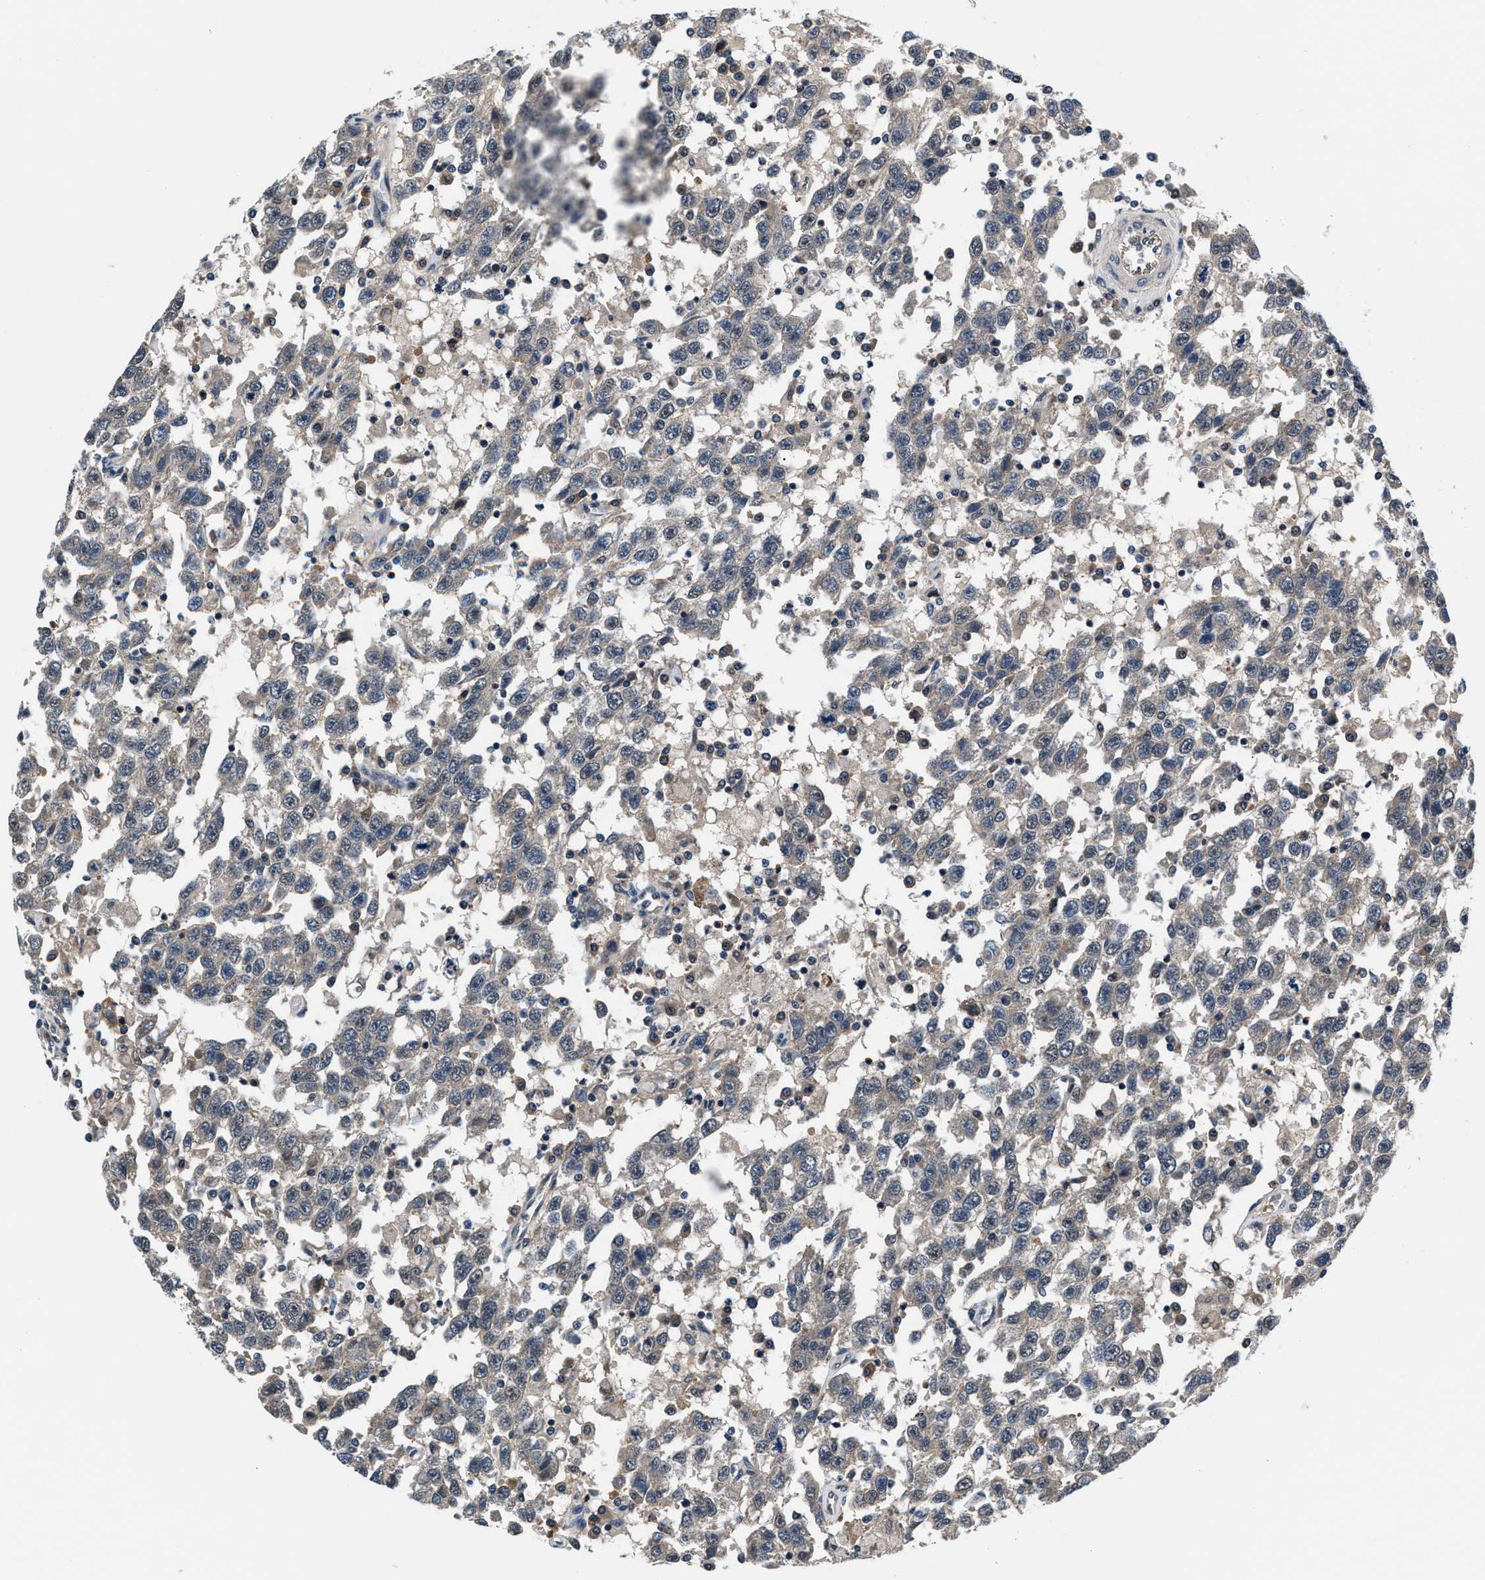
{"staining": {"intensity": "negative", "quantity": "none", "location": "none"}, "tissue": "testis cancer", "cell_type": "Tumor cells", "image_type": "cancer", "snomed": [{"axis": "morphology", "description": "Seminoma, NOS"}, {"axis": "topography", "description": "Testis"}], "caption": "A micrograph of human testis cancer is negative for staining in tumor cells.", "gene": "PRPSAP2", "patient": {"sex": "male", "age": 41}}